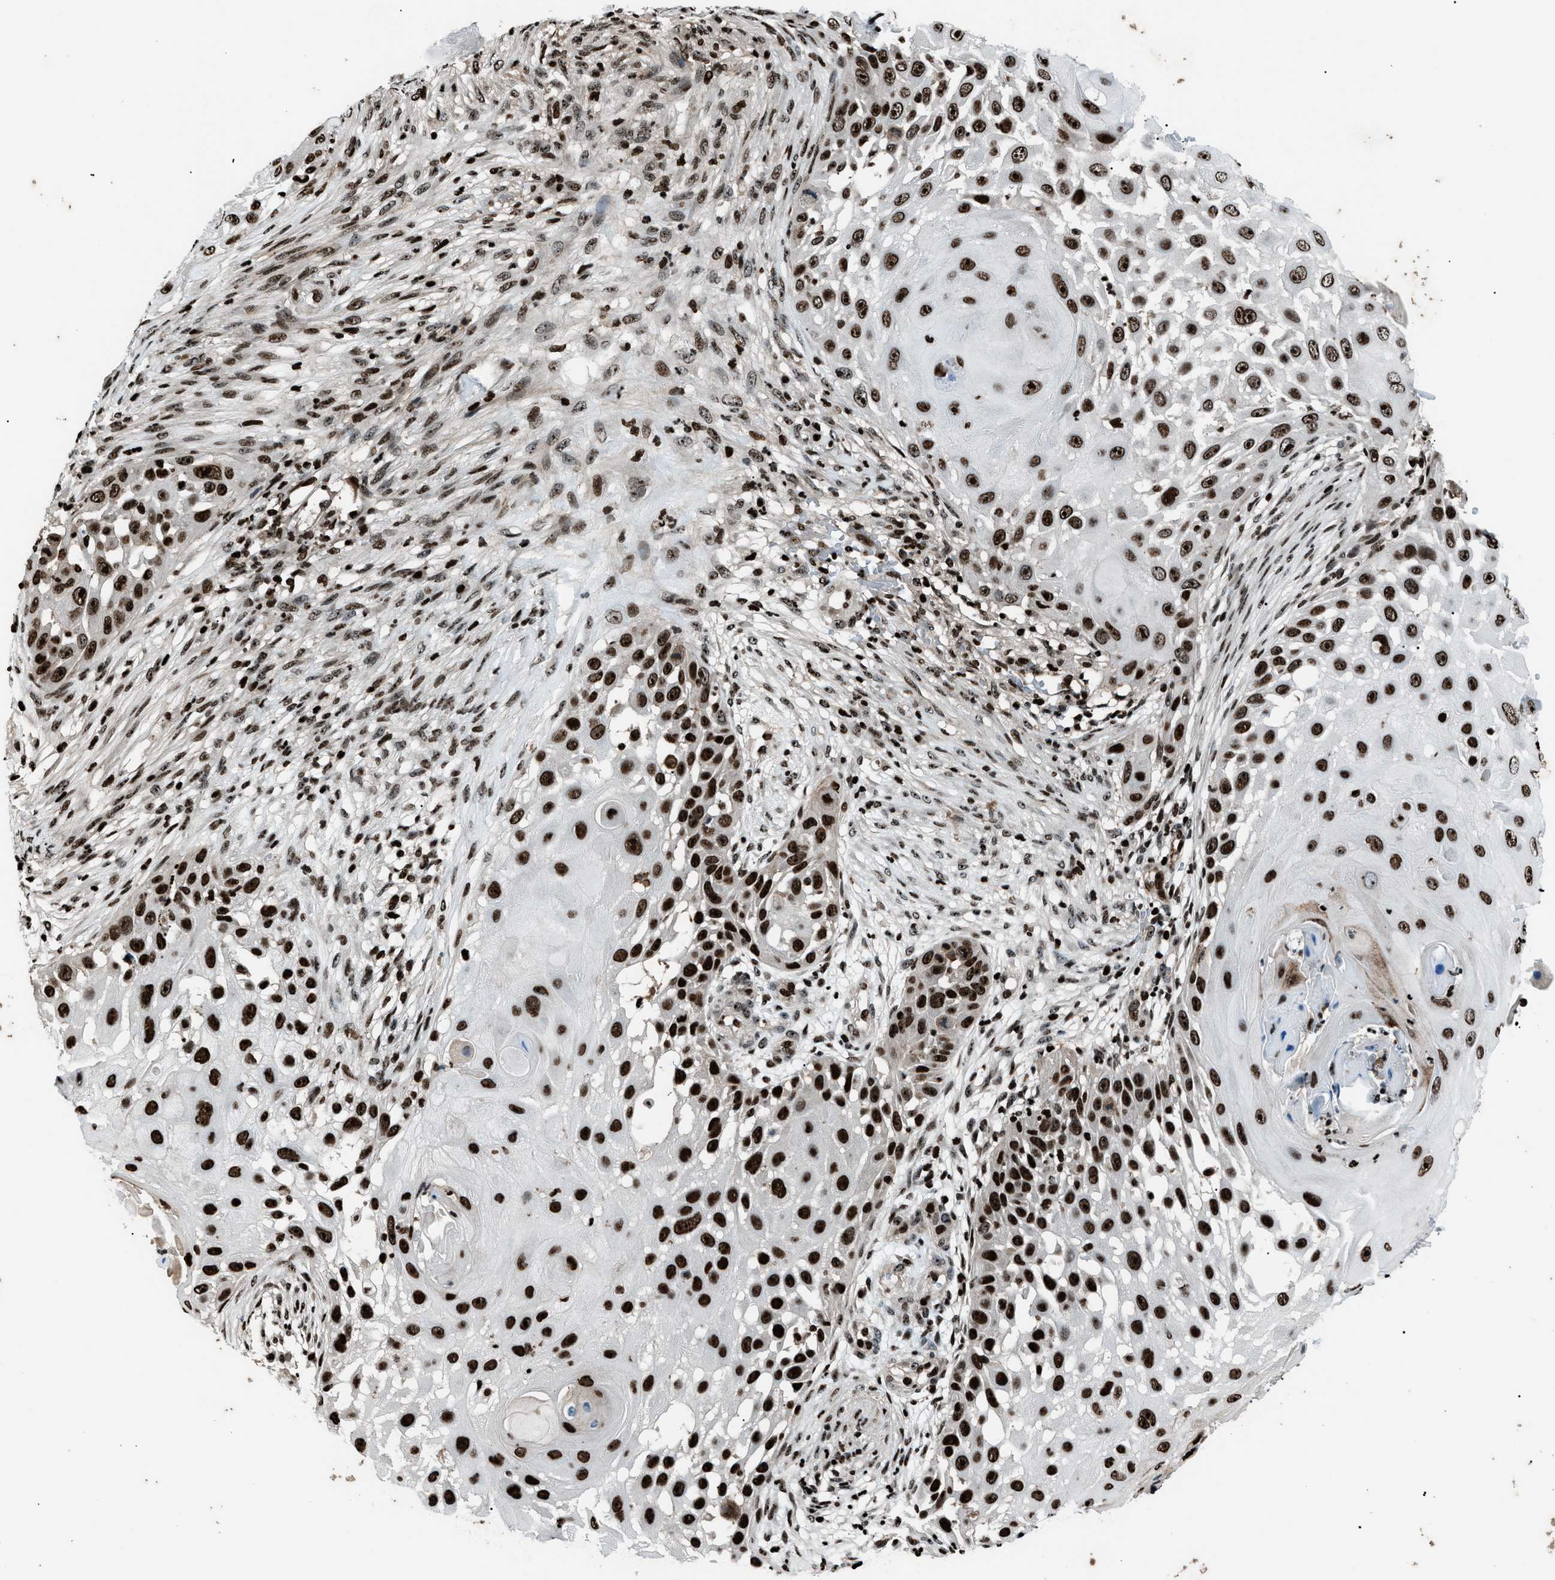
{"staining": {"intensity": "strong", "quantity": ">75%", "location": "nuclear"}, "tissue": "skin cancer", "cell_type": "Tumor cells", "image_type": "cancer", "snomed": [{"axis": "morphology", "description": "Squamous cell carcinoma, NOS"}, {"axis": "topography", "description": "Skin"}], "caption": "This micrograph reveals IHC staining of human squamous cell carcinoma (skin), with high strong nuclear expression in about >75% of tumor cells.", "gene": "PRKX", "patient": {"sex": "female", "age": 44}}